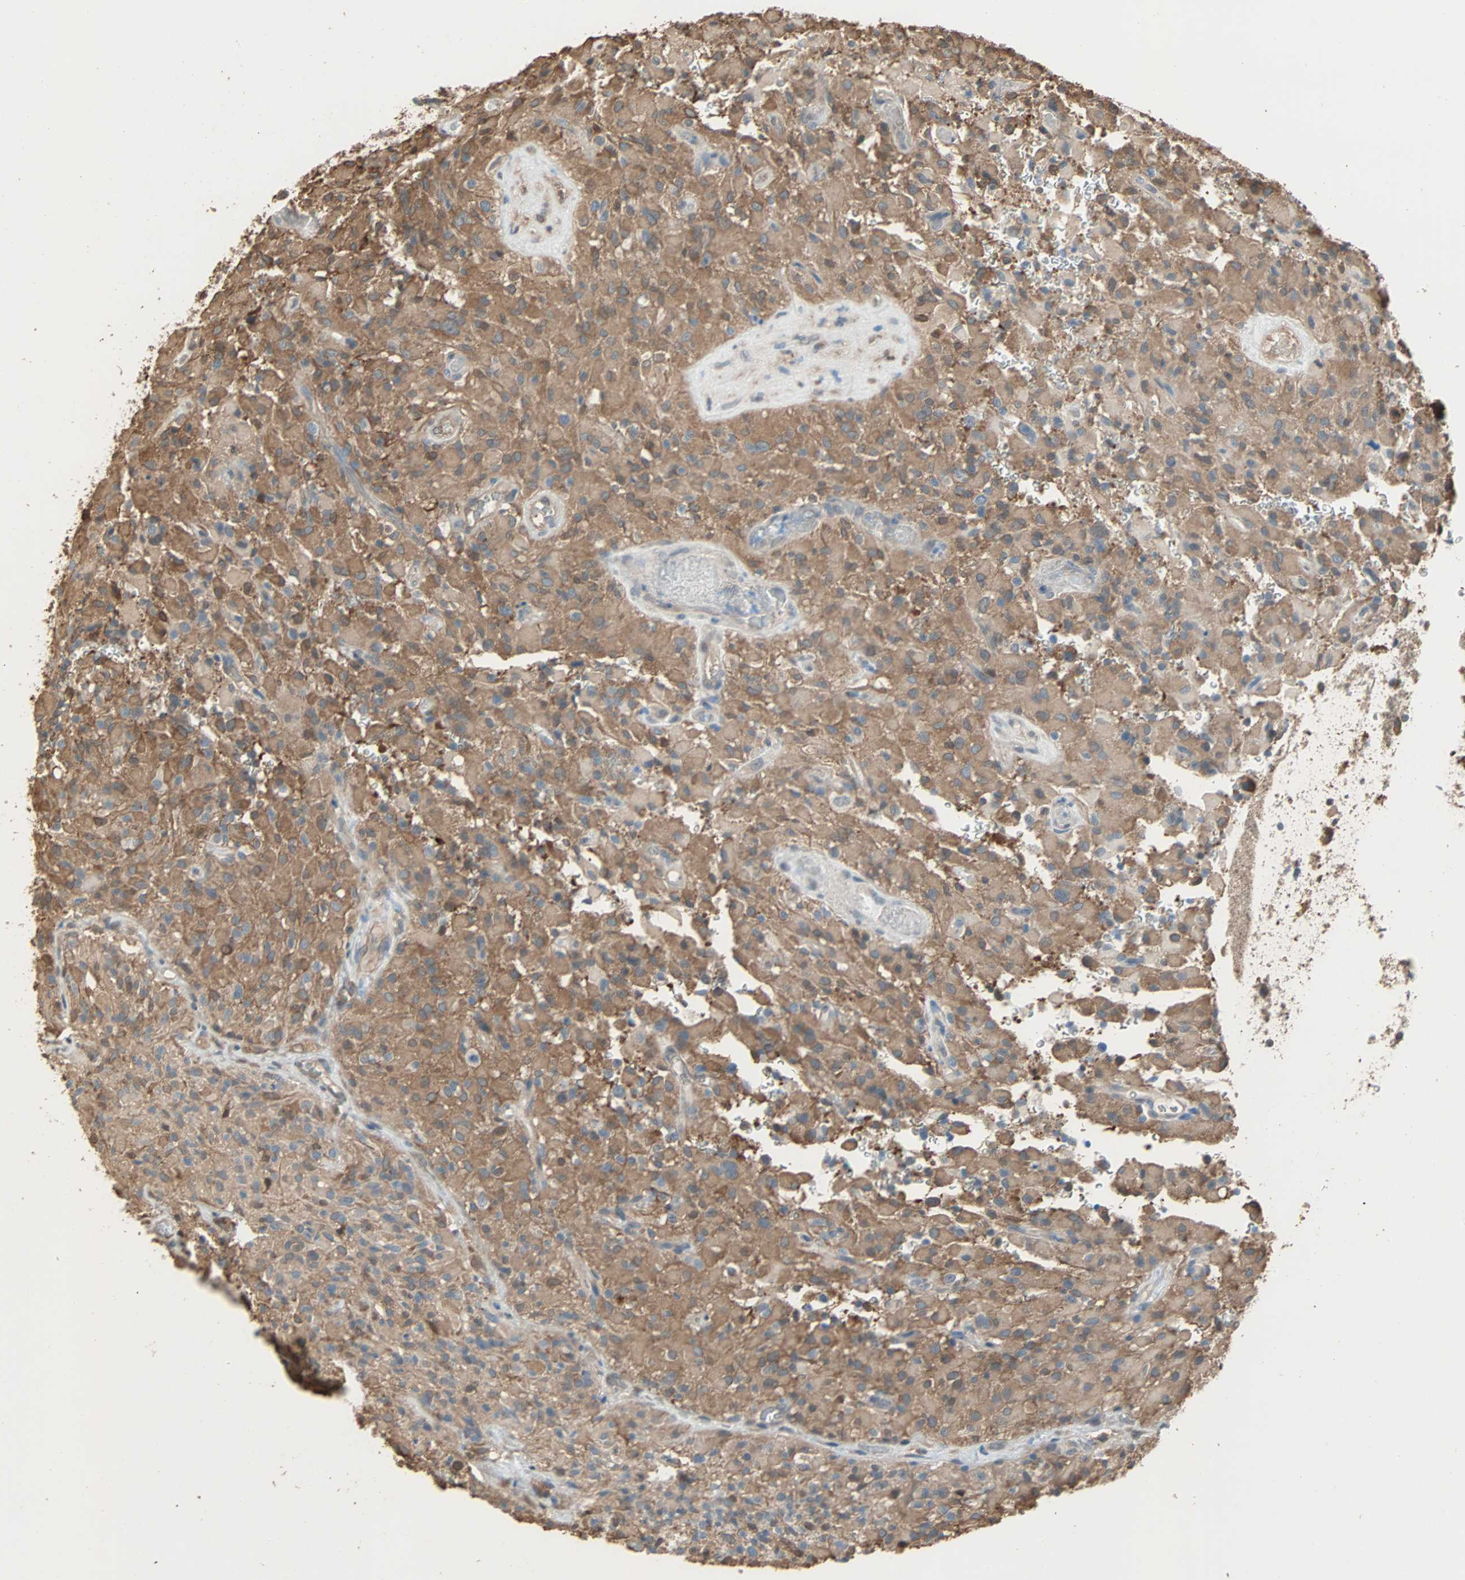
{"staining": {"intensity": "moderate", "quantity": ">75%", "location": "cytoplasmic/membranous"}, "tissue": "glioma", "cell_type": "Tumor cells", "image_type": "cancer", "snomed": [{"axis": "morphology", "description": "Glioma, malignant, High grade"}, {"axis": "topography", "description": "Brain"}], "caption": "Brown immunohistochemical staining in human malignant glioma (high-grade) reveals moderate cytoplasmic/membranous expression in approximately >75% of tumor cells.", "gene": "PRDX1", "patient": {"sex": "male", "age": 71}}